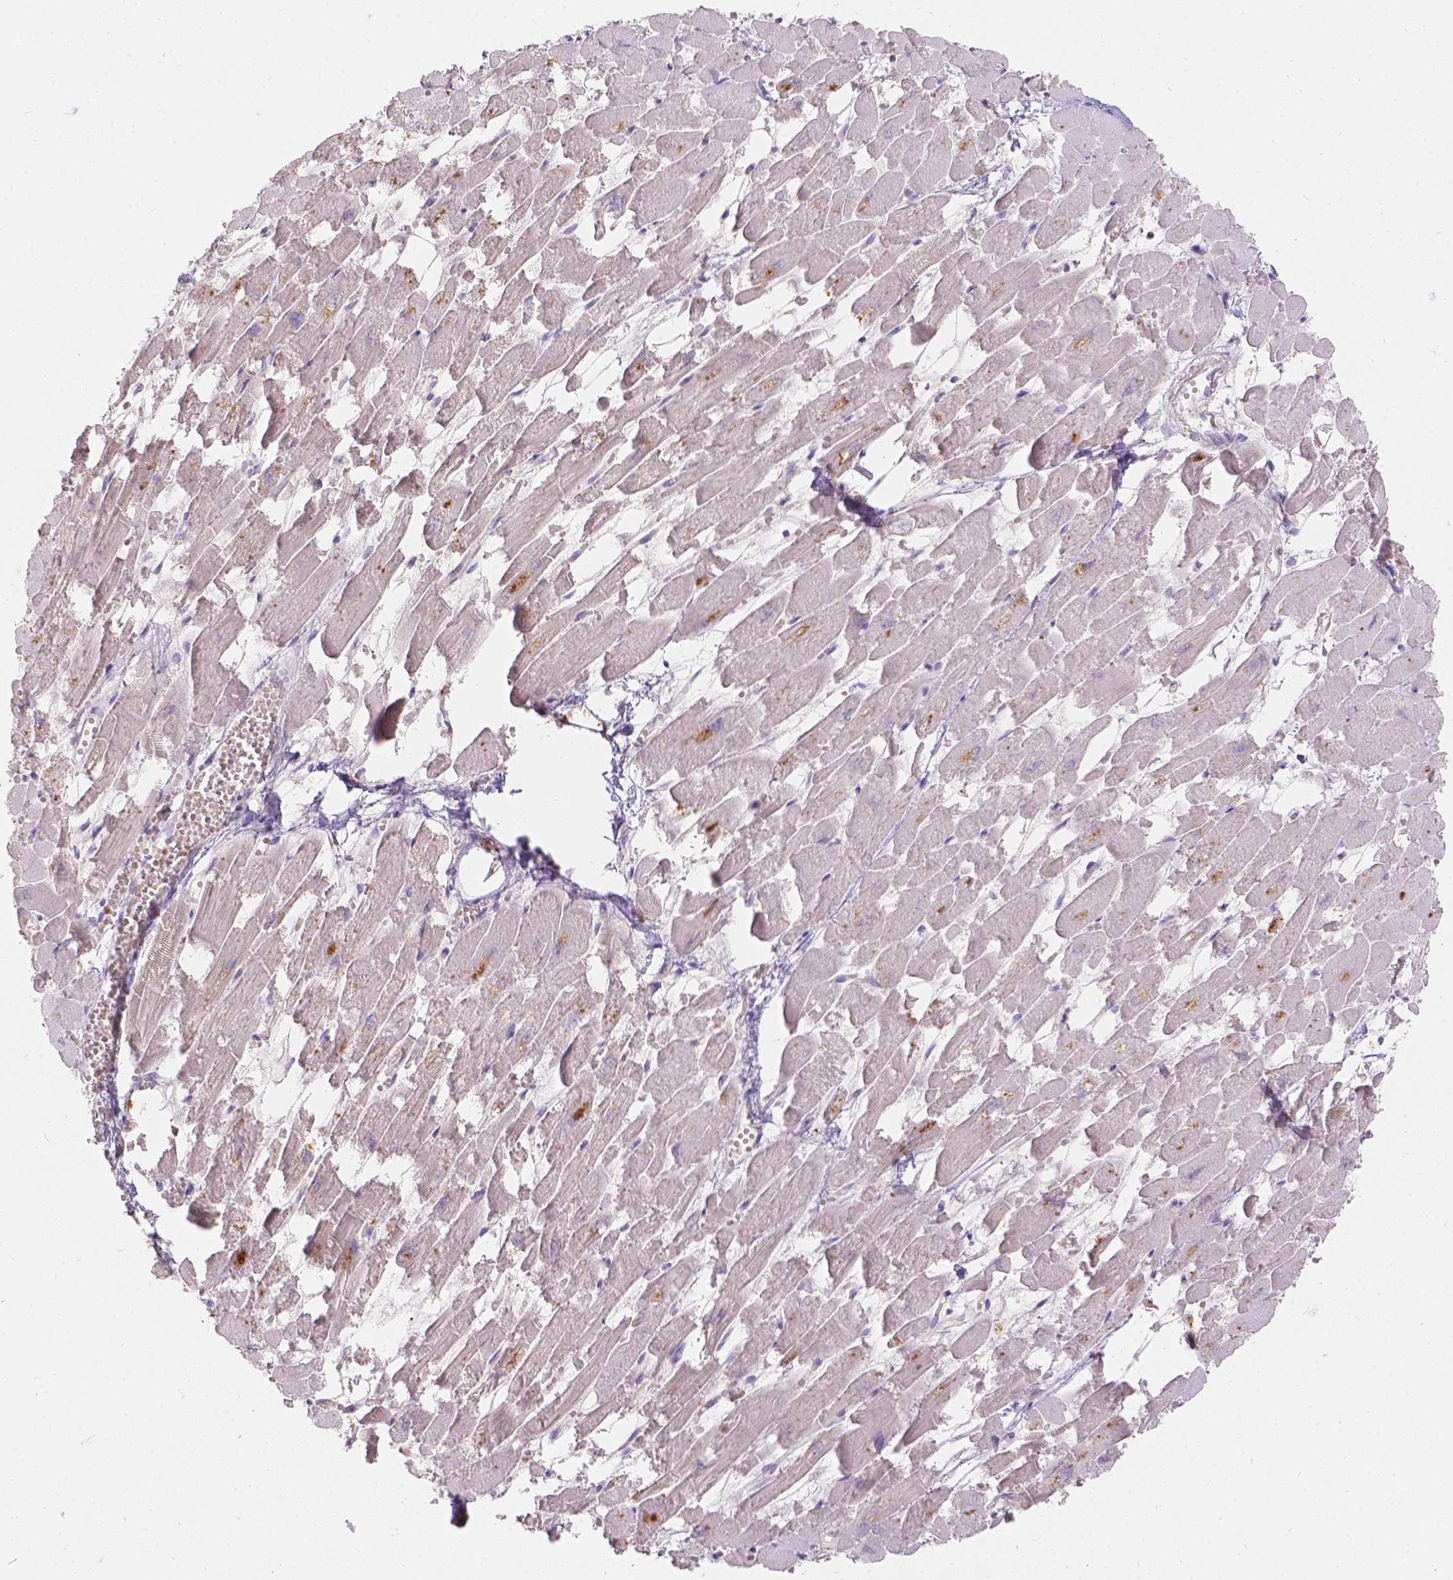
{"staining": {"intensity": "negative", "quantity": "none", "location": "none"}, "tissue": "heart muscle", "cell_type": "Cardiomyocytes", "image_type": "normal", "snomed": [{"axis": "morphology", "description": "Normal tissue, NOS"}, {"axis": "topography", "description": "Heart"}], "caption": "DAB immunohistochemical staining of unremarkable heart muscle exhibits no significant staining in cardiomyocytes. Brightfield microscopy of immunohistochemistry stained with DAB (3,3'-diaminobenzidine) (brown) and hematoxylin (blue), captured at high magnification.", "gene": "DCAF4L1", "patient": {"sex": "female", "age": 52}}